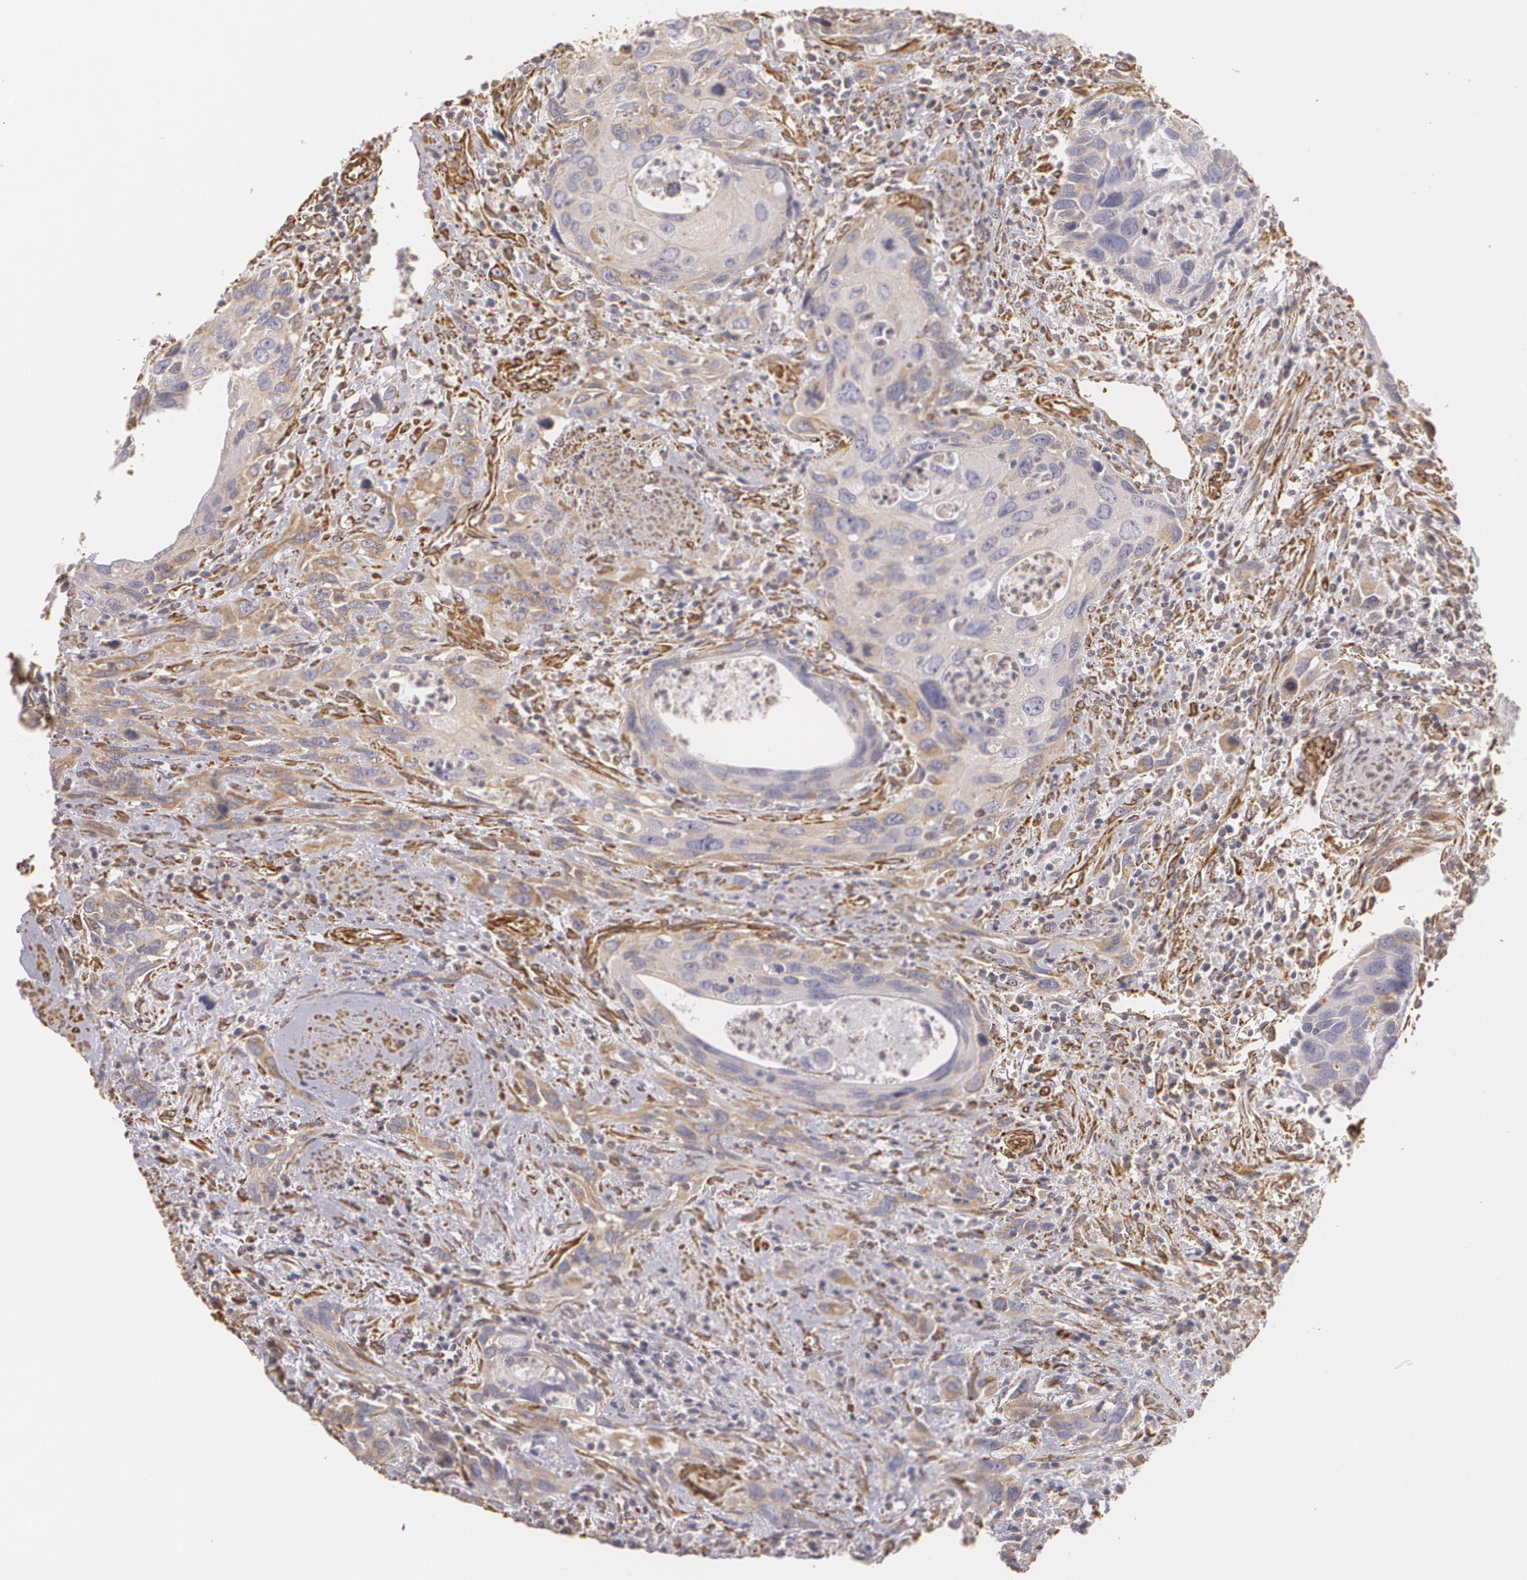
{"staining": {"intensity": "weak", "quantity": "25%-75%", "location": "cytoplasmic/membranous"}, "tissue": "urothelial cancer", "cell_type": "Tumor cells", "image_type": "cancer", "snomed": [{"axis": "morphology", "description": "Urothelial carcinoma, High grade"}, {"axis": "topography", "description": "Urinary bladder"}], "caption": "This histopathology image shows immunohistochemistry (IHC) staining of human urothelial cancer, with low weak cytoplasmic/membranous staining in approximately 25%-75% of tumor cells.", "gene": "CYB5R3", "patient": {"sex": "male", "age": 71}}